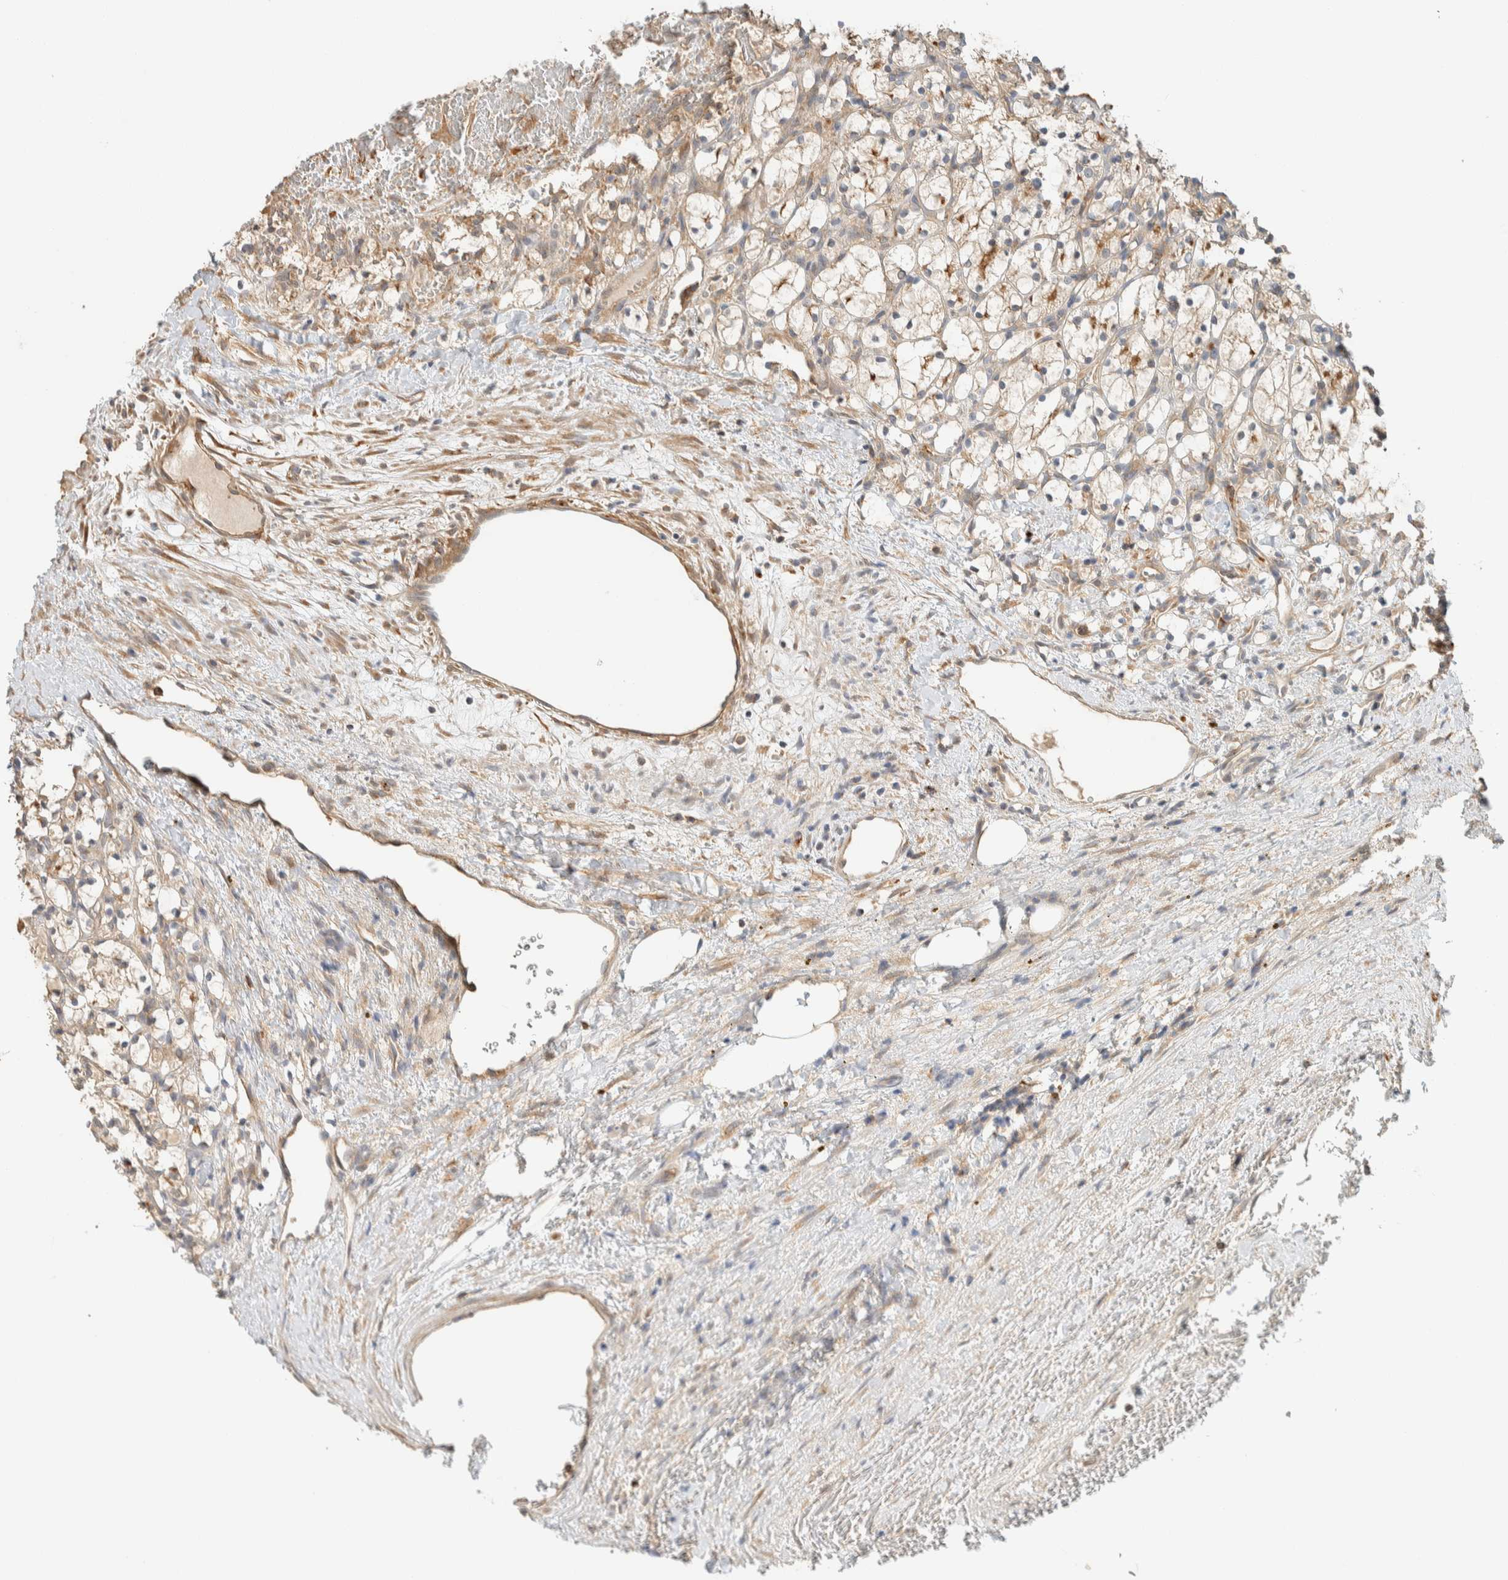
{"staining": {"intensity": "moderate", "quantity": "<25%", "location": "cytoplasmic/membranous"}, "tissue": "renal cancer", "cell_type": "Tumor cells", "image_type": "cancer", "snomed": [{"axis": "morphology", "description": "Adenocarcinoma, NOS"}, {"axis": "topography", "description": "Kidney"}], "caption": "Tumor cells show moderate cytoplasmic/membranous staining in about <25% of cells in renal cancer. Immunohistochemistry stains the protein in brown and the nuclei are stained blue.", "gene": "RAB11FIP1", "patient": {"sex": "female", "age": 69}}